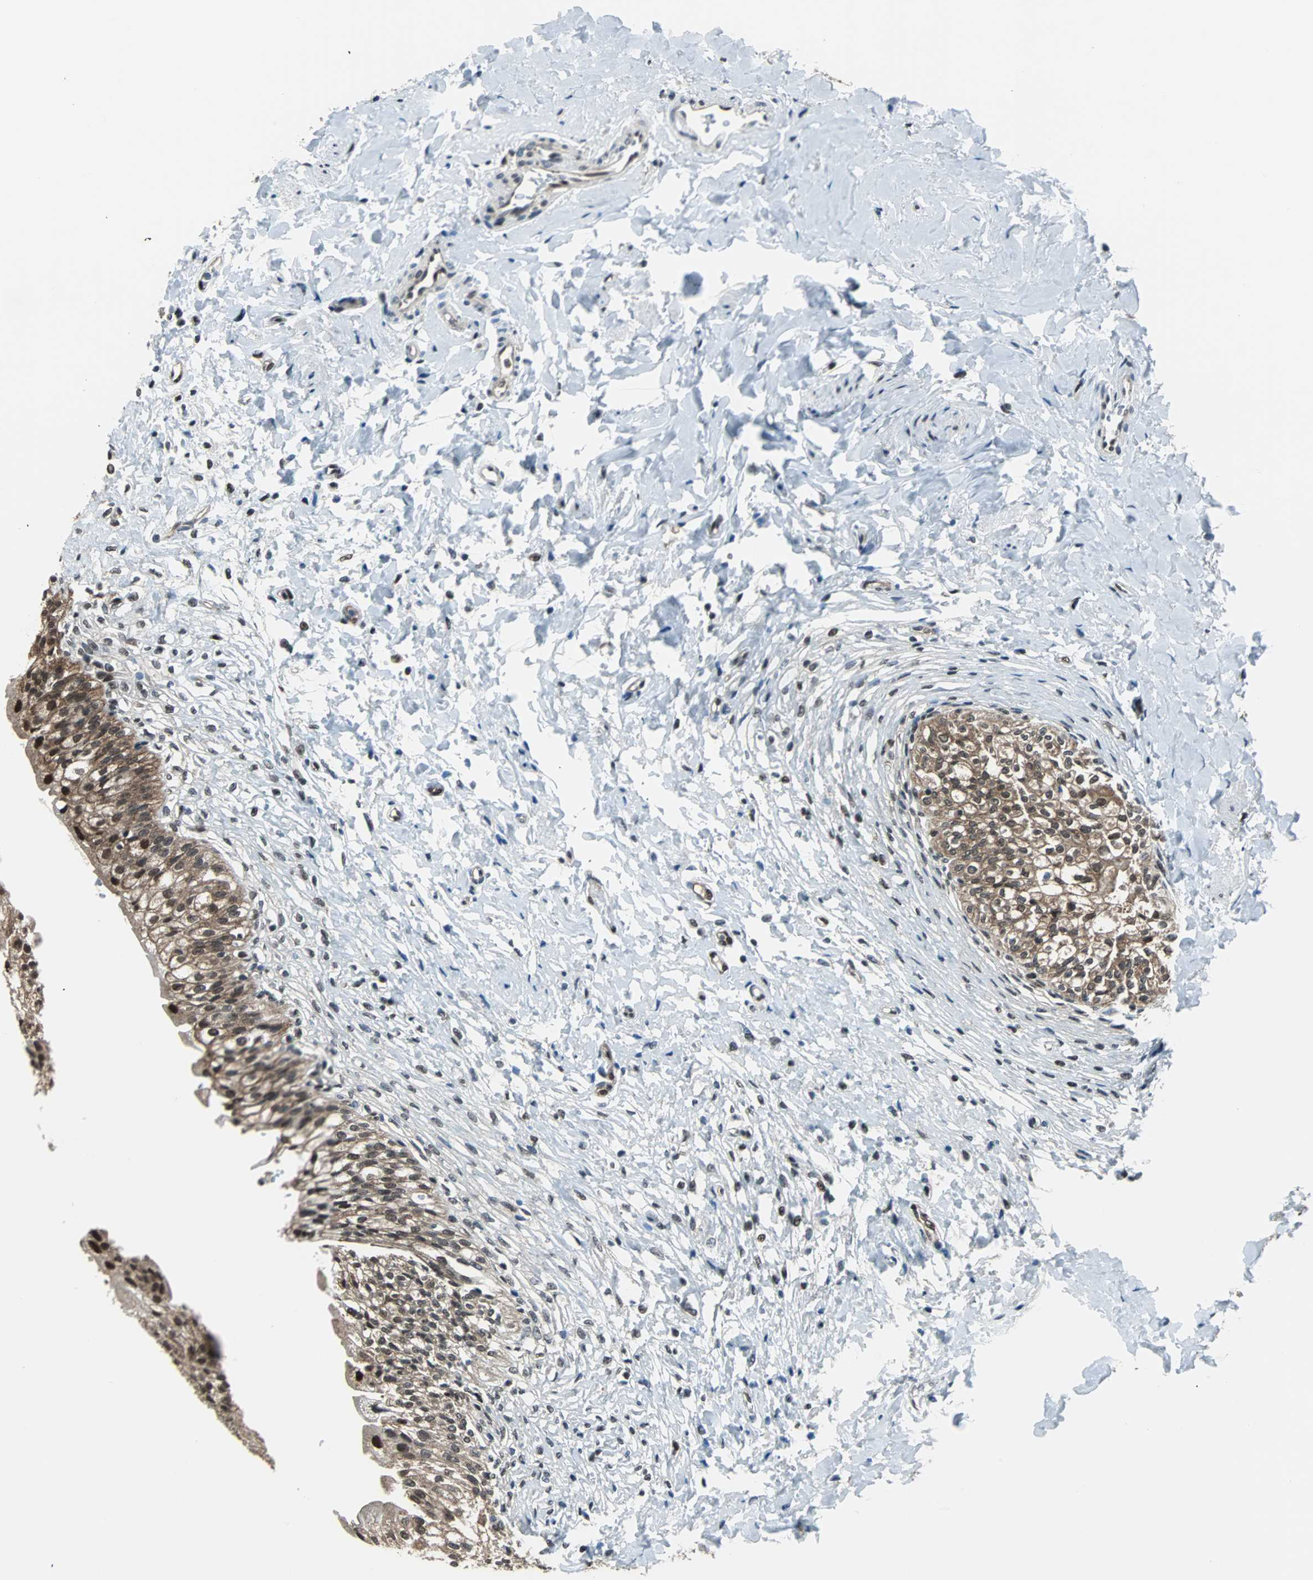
{"staining": {"intensity": "moderate", "quantity": ">75%", "location": "cytoplasmic/membranous,nuclear"}, "tissue": "urinary bladder", "cell_type": "Urothelial cells", "image_type": "normal", "snomed": [{"axis": "morphology", "description": "Normal tissue, NOS"}, {"axis": "morphology", "description": "Inflammation, NOS"}, {"axis": "topography", "description": "Urinary bladder"}], "caption": "This micrograph shows IHC staining of normal urinary bladder, with medium moderate cytoplasmic/membranous,nuclear expression in about >75% of urothelial cells.", "gene": "VCP", "patient": {"sex": "female", "age": 80}}